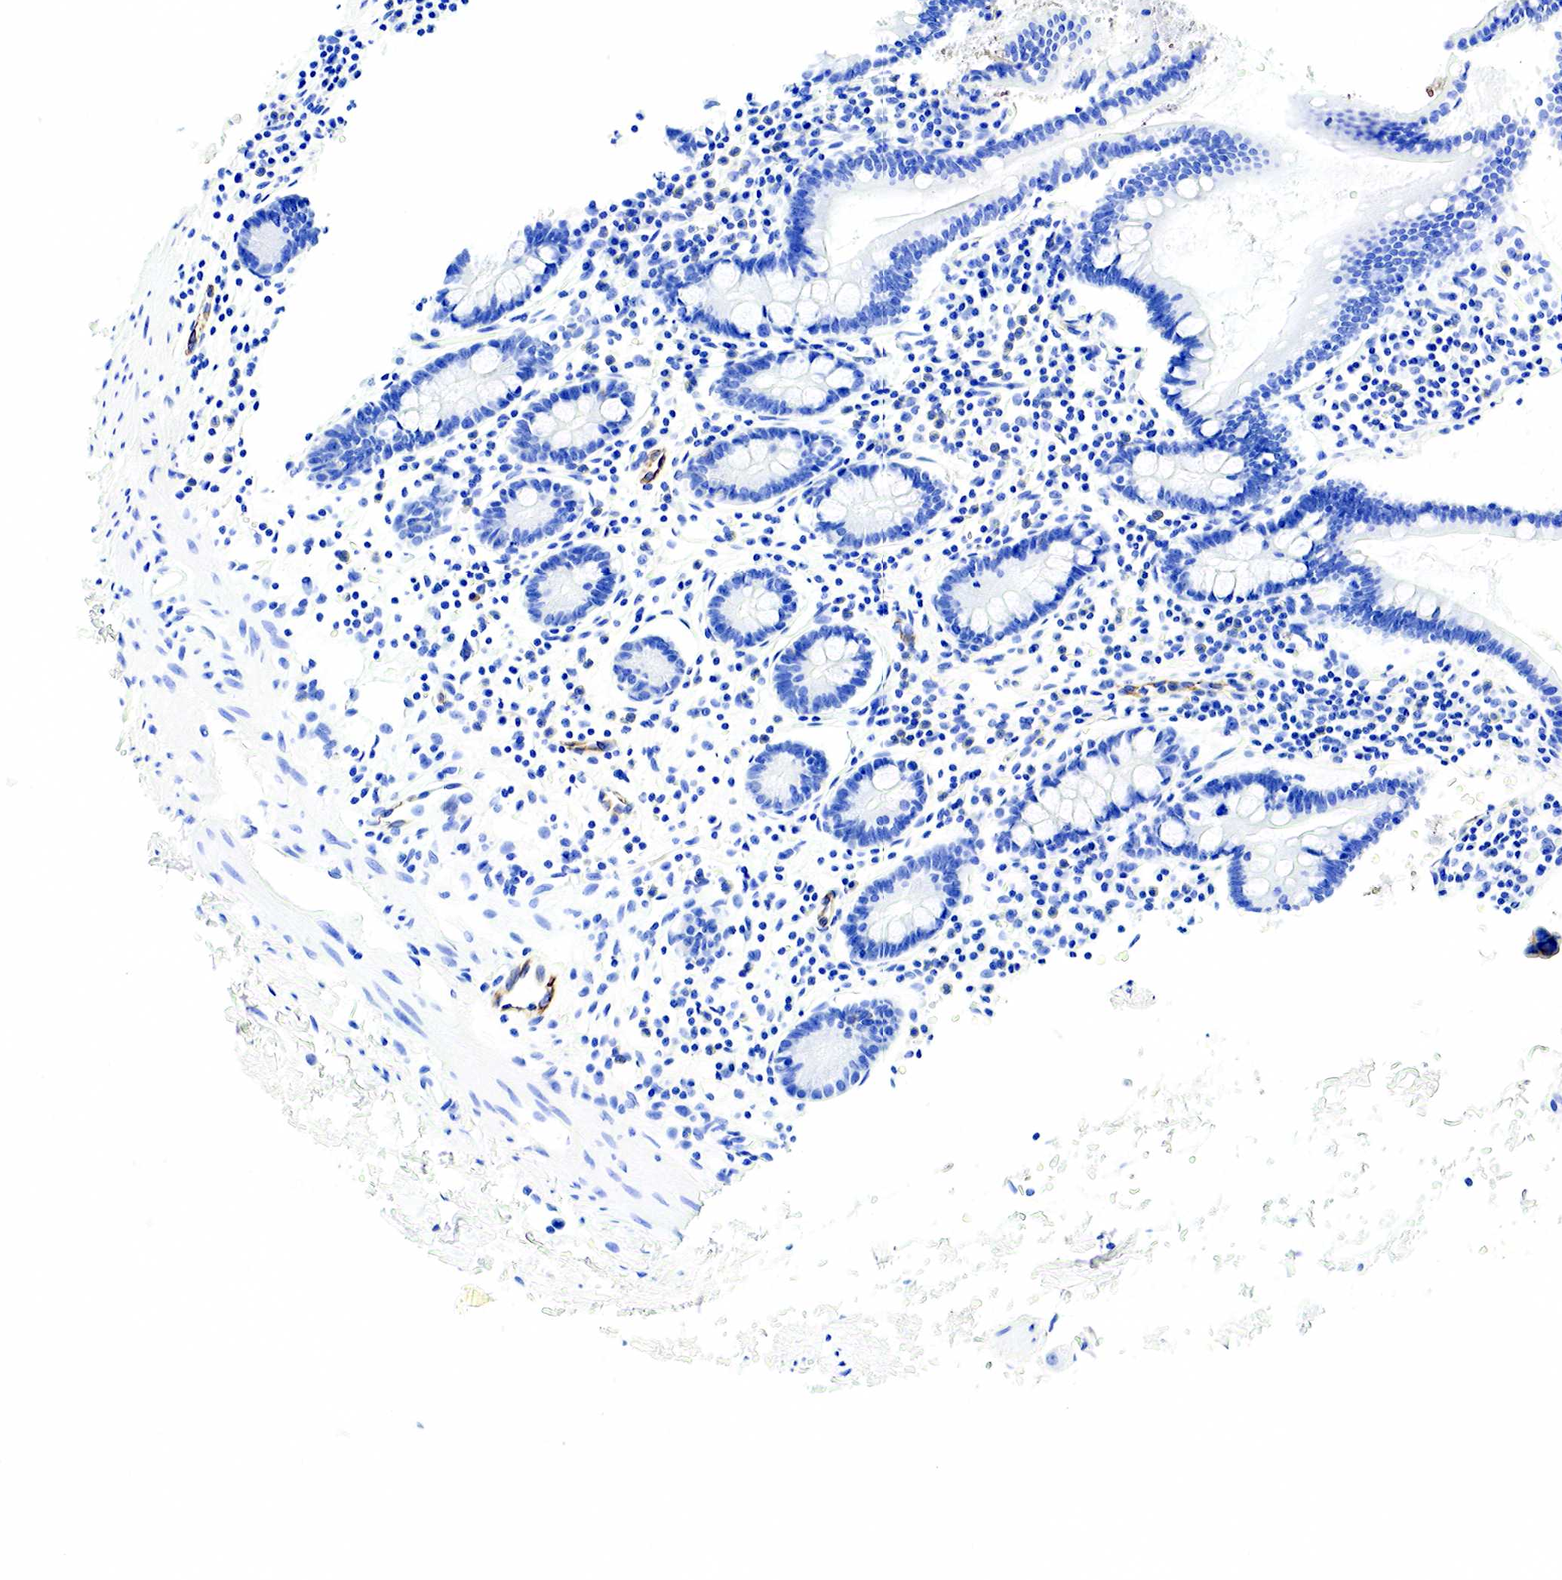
{"staining": {"intensity": "negative", "quantity": "none", "location": "none"}, "tissue": "small intestine", "cell_type": "Glandular cells", "image_type": "normal", "snomed": [{"axis": "morphology", "description": "Normal tissue, NOS"}, {"axis": "topography", "description": "Small intestine"}], "caption": "A high-resolution photomicrograph shows IHC staining of benign small intestine, which shows no significant expression in glandular cells.", "gene": "KRT7", "patient": {"sex": "female", "age": 37}}